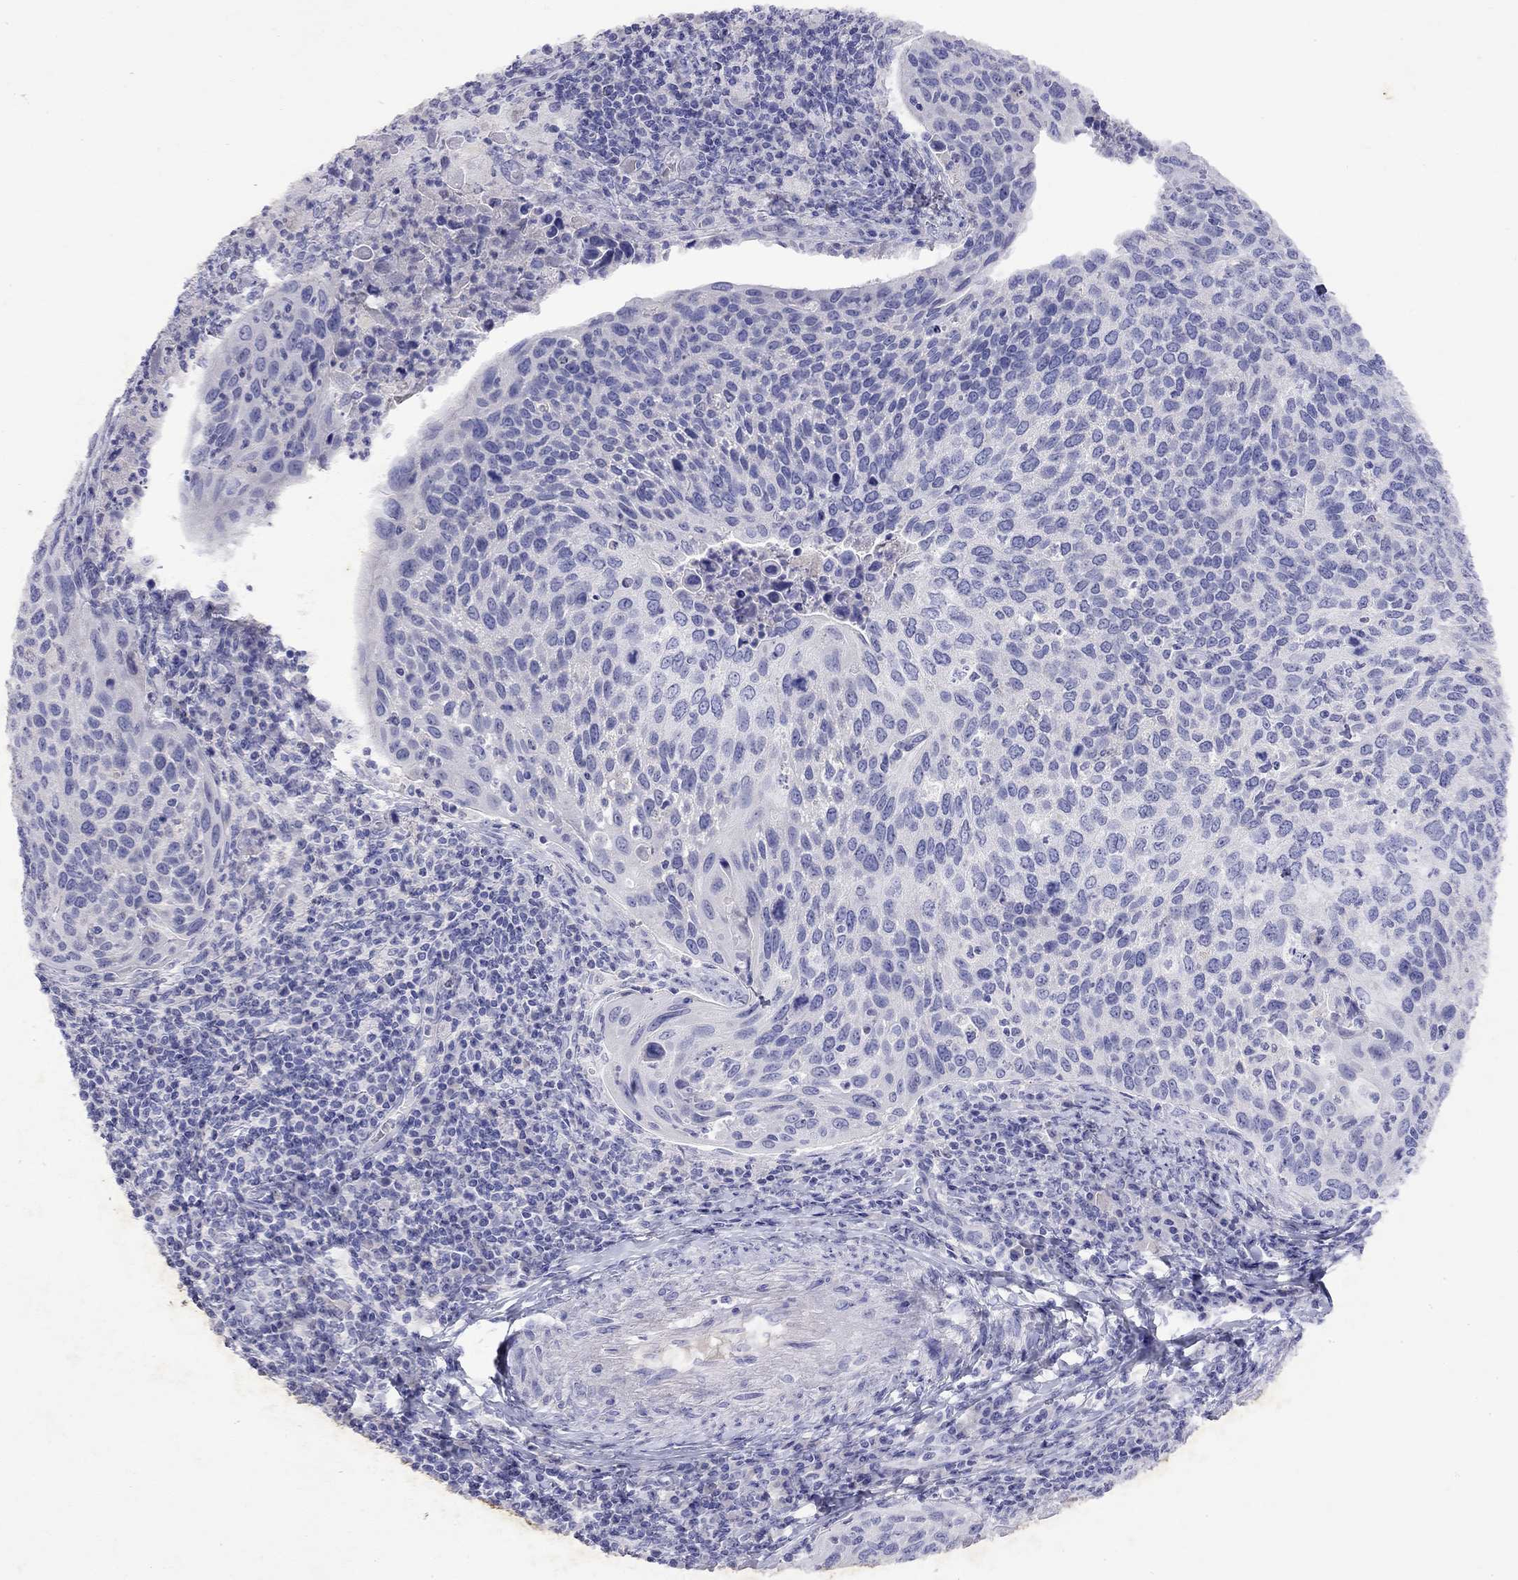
{"staining": {"intensity": "negative", "quantity": "none", "location": "none"}, "tissue": "cervical cancer", "cell_type": "Tumor cells", "image_type": "cancer", "snomed": [{"axis": "morphology", "description": "Squamous cell carcinoma, NOS"}, {"axis": "topography", "description": "Cervix"}], "caption": "This is a histopathology image of IHC staining of squamous cell carcinoma (cervical), which shows no staining in tumor cells.", "gene": "GNAT3", "patient": {"sex": "female", "age": 54}}